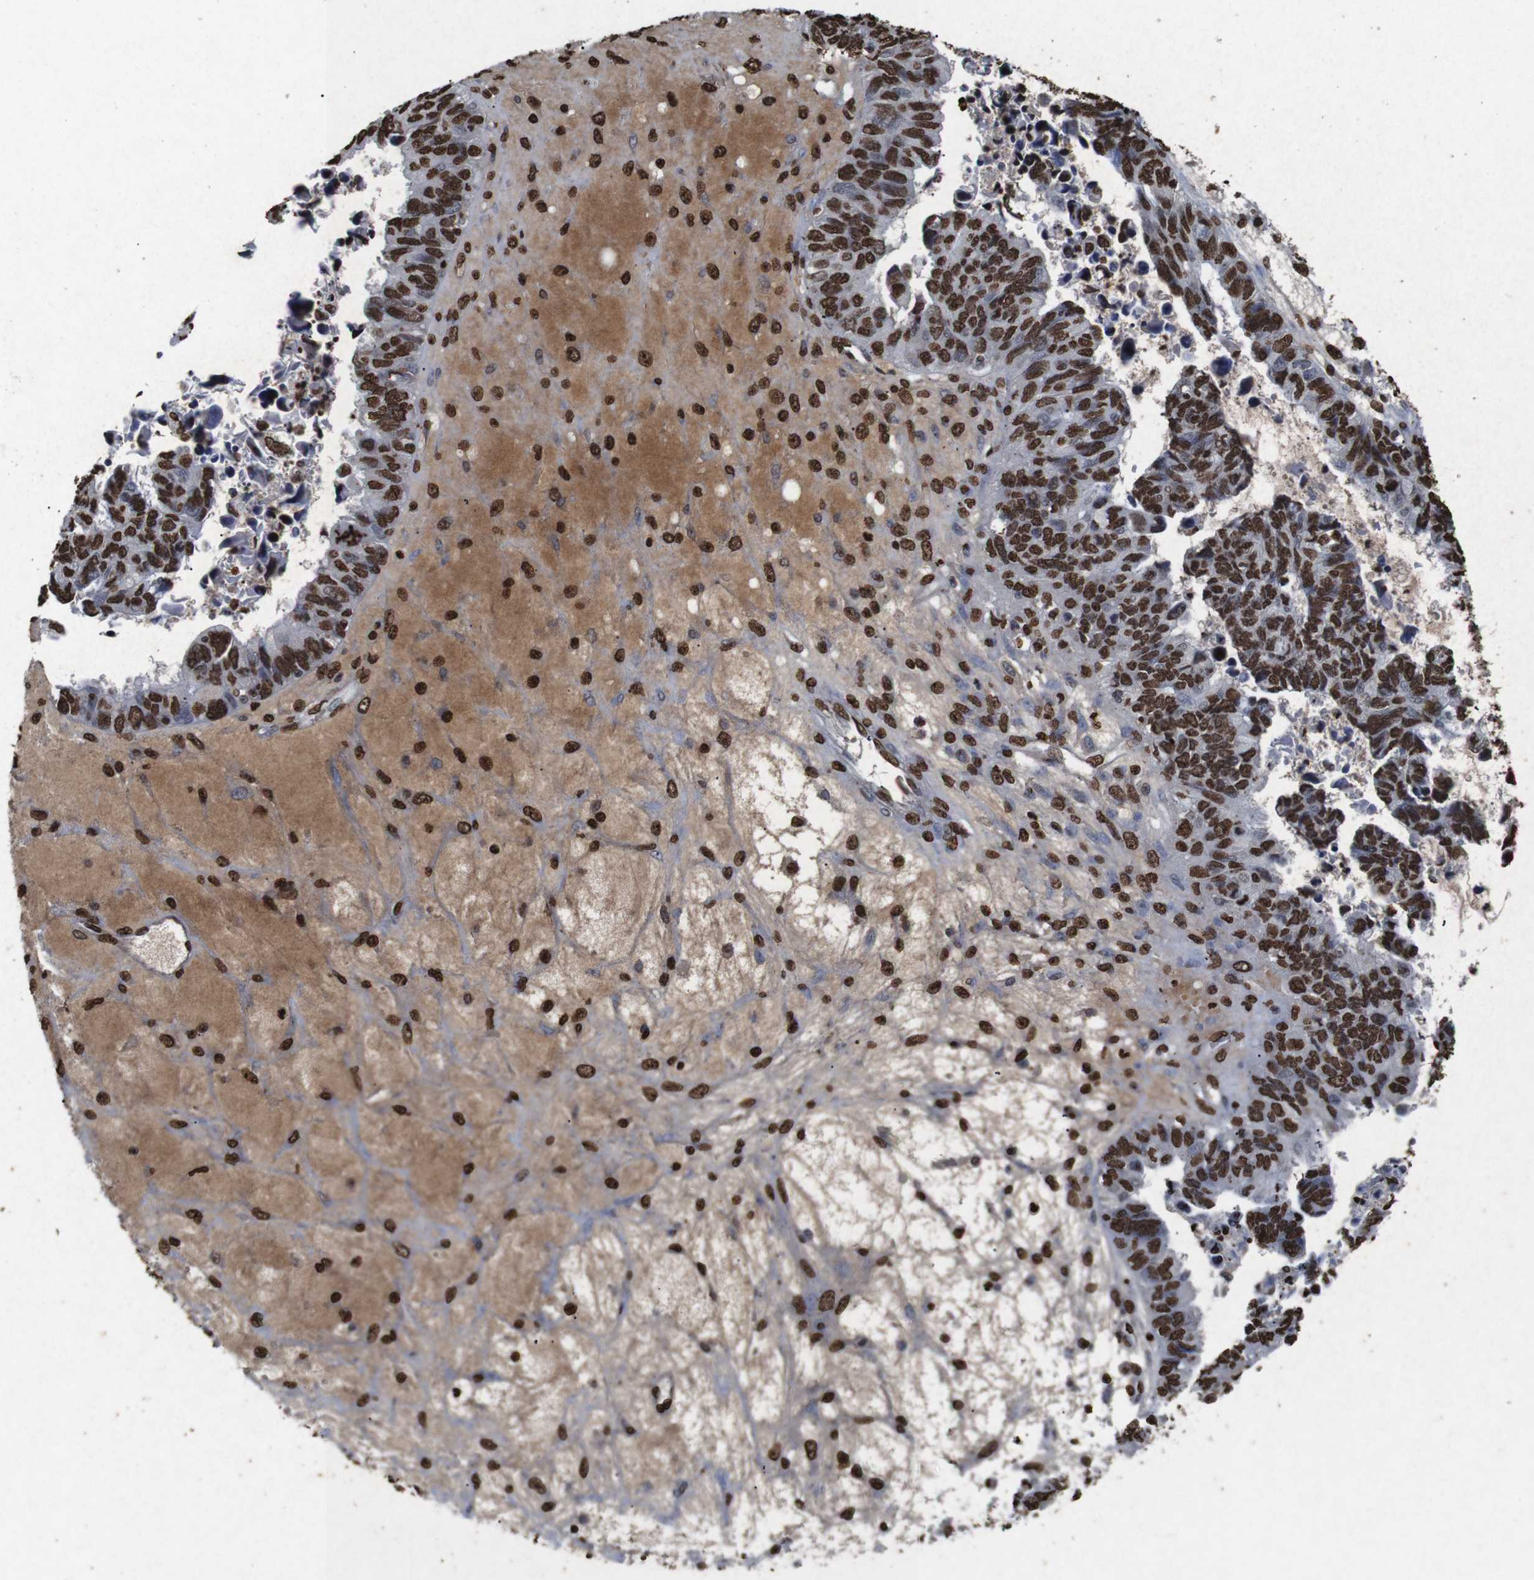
{"staining": {"intensity": "strong", "quantity": ">75%", "location": "nuclear"}, "tissue": "ovarian cancer", "cell_type": "Tumor cells", "image_type": "cancer", "snomed": [{"axis": "morphology", "description": "Cystadenocarcinoma, serous, NOS"}, {"axis": "topography", "description": "Ovary"}], "caption": "Ovarian cancer stained for a protein (brown) exhibits strong nuclear positive positivity in approximately >75% of tumor cells.", "gene": "MDM2", "patient": {"sex": "female", "age": 79}}